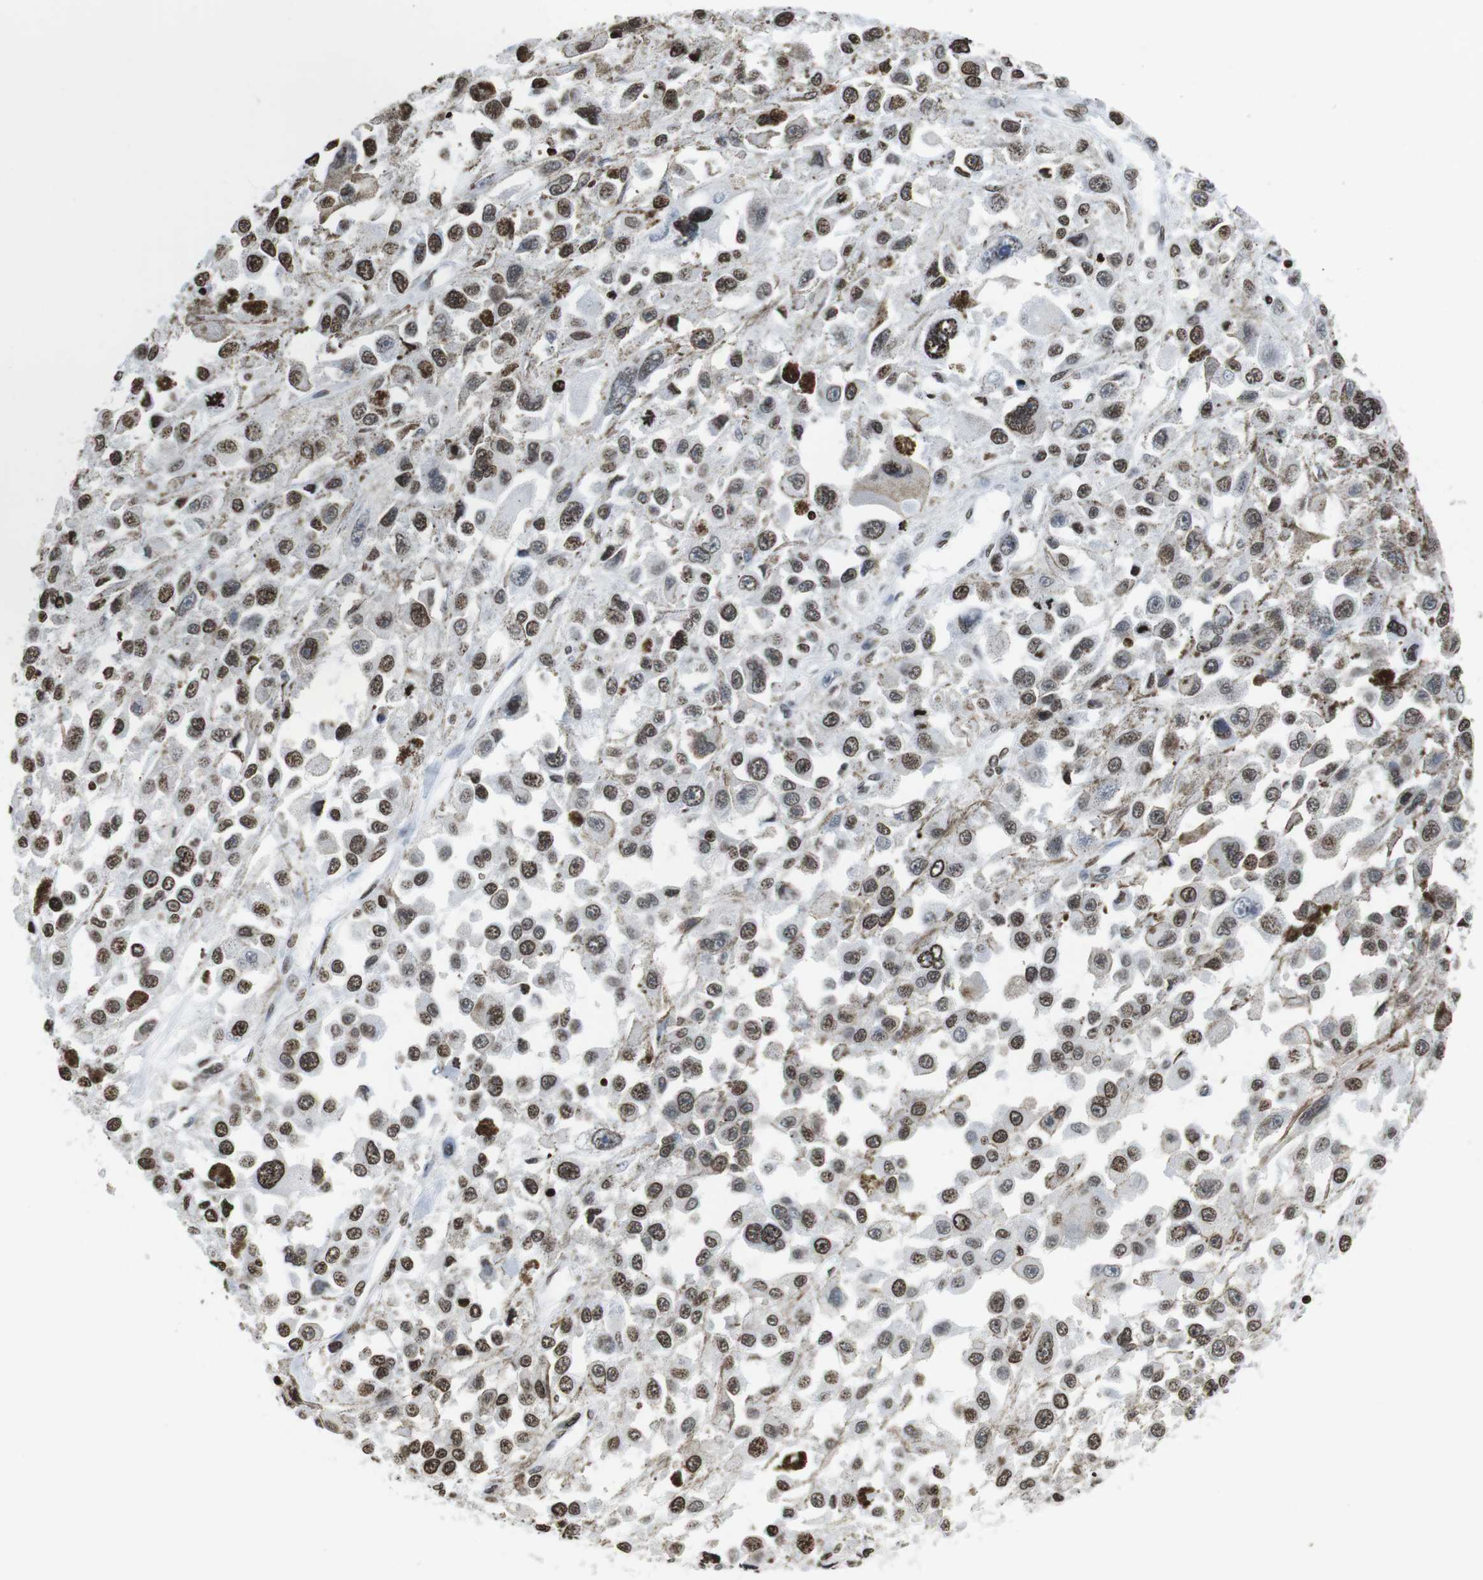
{"staining": {"intensity": "moderate", "quantity": ">75%", "location": "nuclear"}, "tissue": "melanoma", "cell_type": "Tumor cells", "image_type": "cancer", "snomed": [{"axis": "morphology", "description": "Malignant melanoma, Metastatic site"}, {"axis": "topography", "description": "Lymph node"}], "caption": "A medium amount of moderate nuclear positivity is present in about >75% of tumor cells in malignant melanoma (metastatic site) tissue.", "gene": "BSX", "patient": {"sex": "male", "age": 59}}